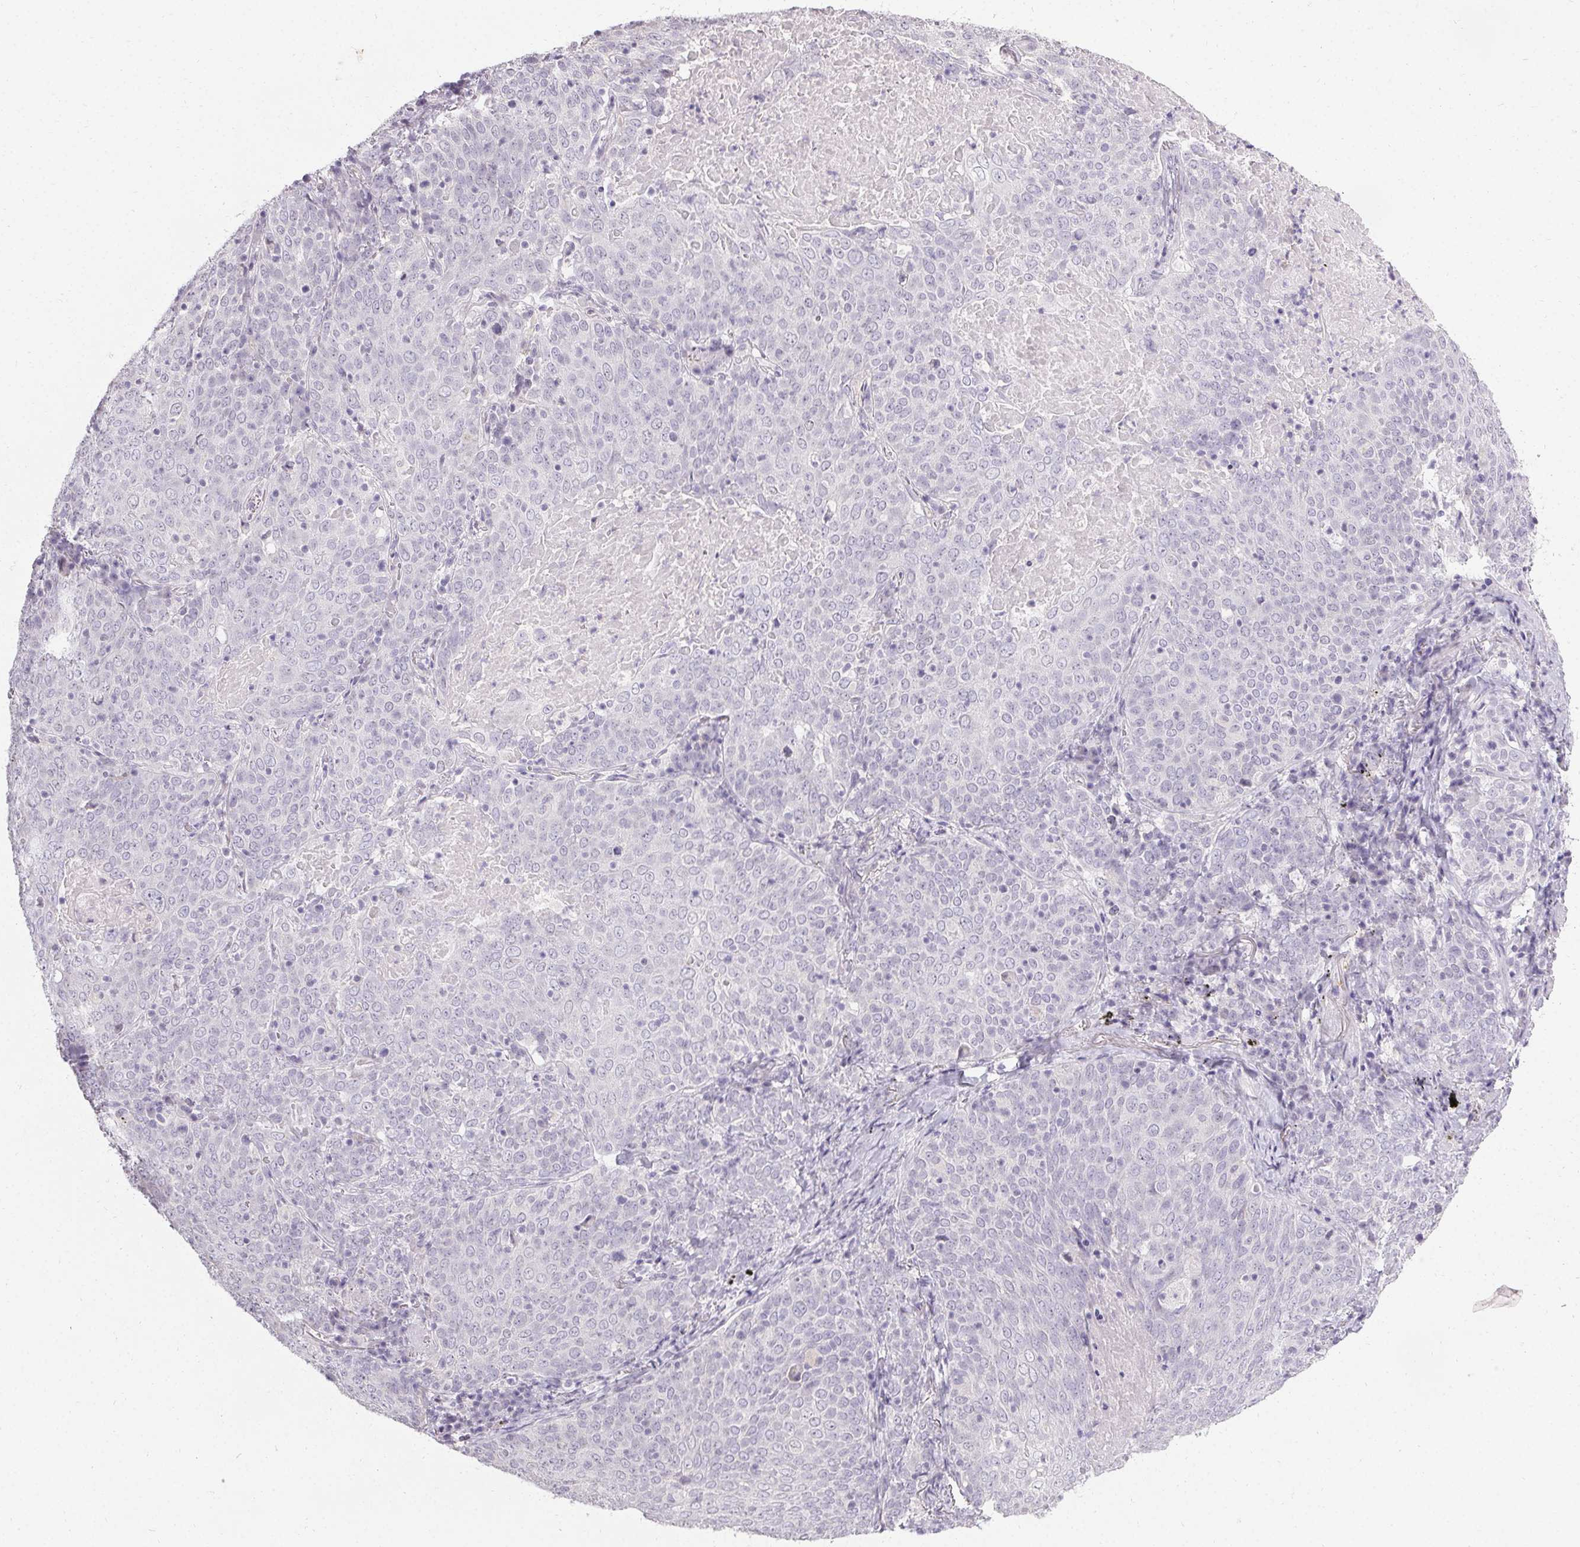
{"staining": {"intensity": "negative", "quantity": "none", "location": "none"}, "tissue": "lung cancer", "cell_type": "Tumor cells", "image_type": "cancer", "snomed": [{"axis": "morphology", "description": "Squamous cell carcinoma, NOS"}, {"axis": "topography", "description": "Lung"}], "caption": "DAB immunohistochemical staining of squamous cell carcinoma (lung) demonstrates no significant staining in tumor cells.", "gene": "PMEL", "patient": {"sex": "male", "age": 82}}